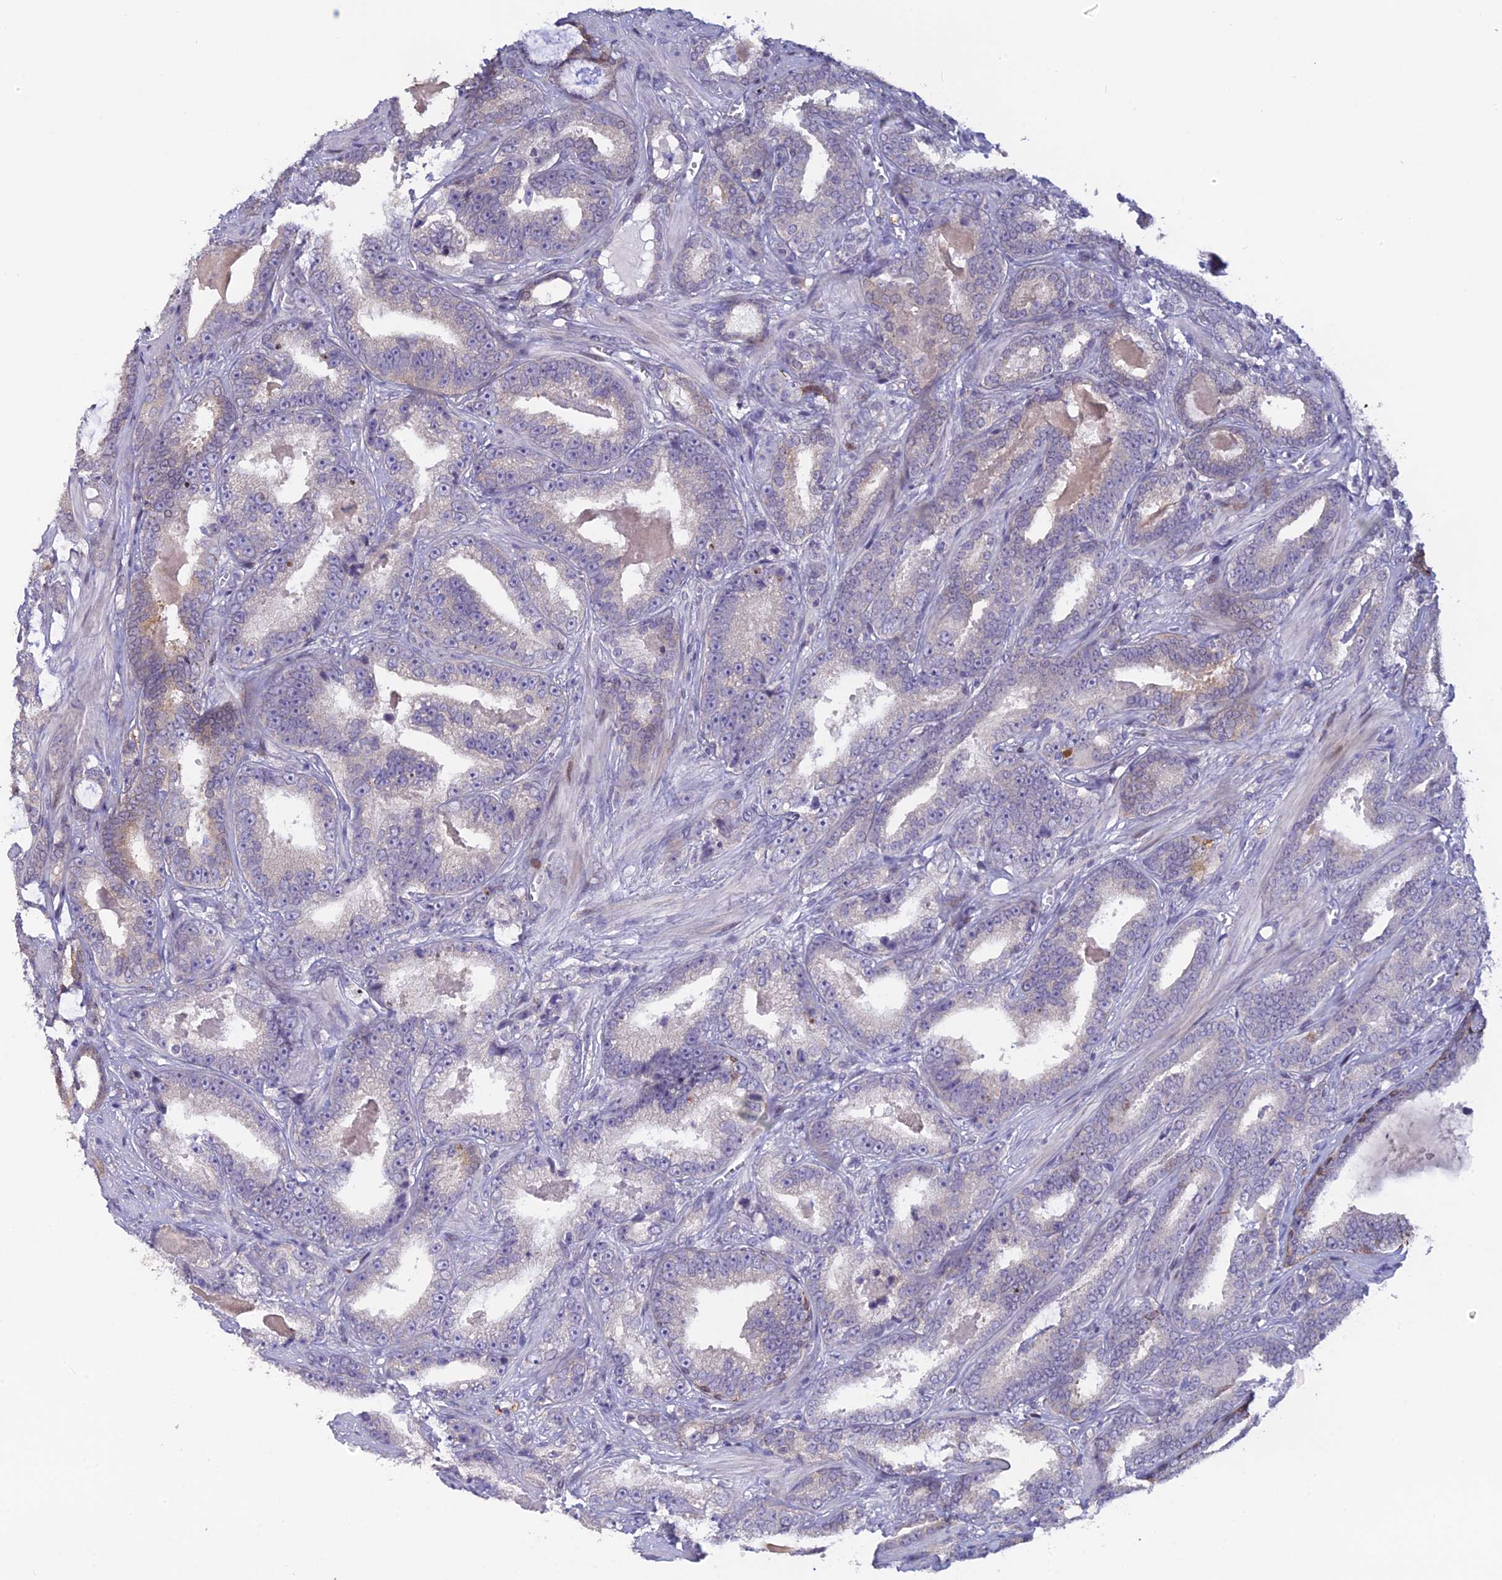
{"staining": {"intensity": "negative", "quantity": "none", "location": "none"}, "tissue": "prostate cancer", "cell_type": "Tumor cells", "image_type": "cancer", "snomed": [{"axis": "morphology", "description": "Adenocarcinoma, High grade"}, {"axis": "topography", "description": "Prostate and seminal vesicle, NOS"}], "caption": "Micrograph shows no protein positivity in tumor cells of prostate cancer (high-grade adenocarcinoma) tissue.", "gene": "TMEM134", "patient": {"sex": "male", "age": 67}}